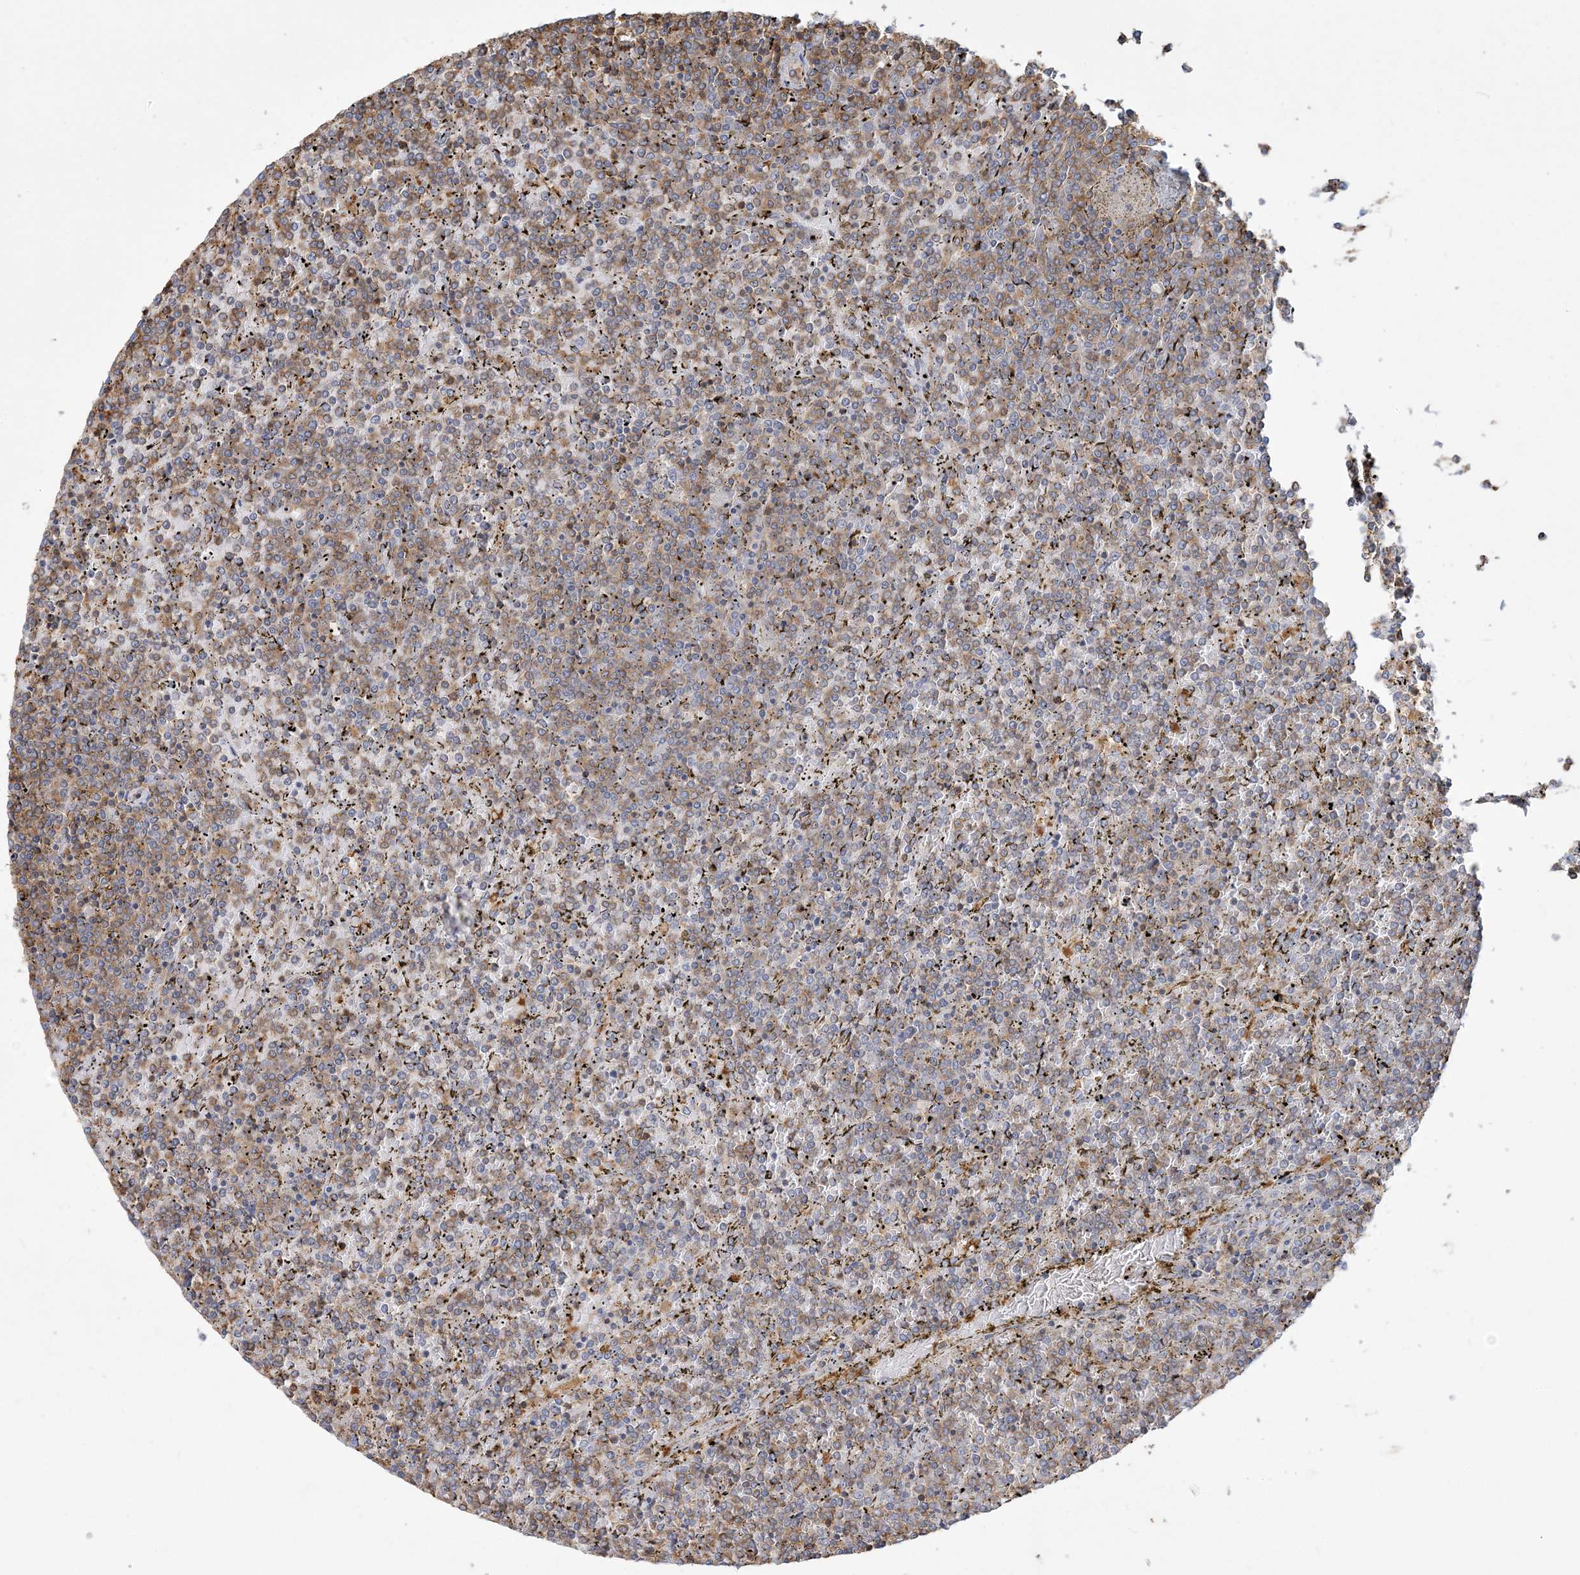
{"staining": {"intensity": "weak", "quantity": "25%-75%", "location": "cytoplasmic/membranous"}, "tissue": "lymphoma", "cell_type": "Tumor cells", "image_type": "cancer", "snomed": [{"axis": "morphology", "description": "Malignant lymphoma, non-Hodgkin's type, Low grade"}, {"axis": "topography", "description": "Spleen"}], "caption": "Protein expression by immunohistochemistry reveals weak cytoplasmic/membranous expression in about 25%-75% of tumor cells in lymphoma.", "gene": "ANKS1A", "patient": {"sex": "female", "age": 19}}